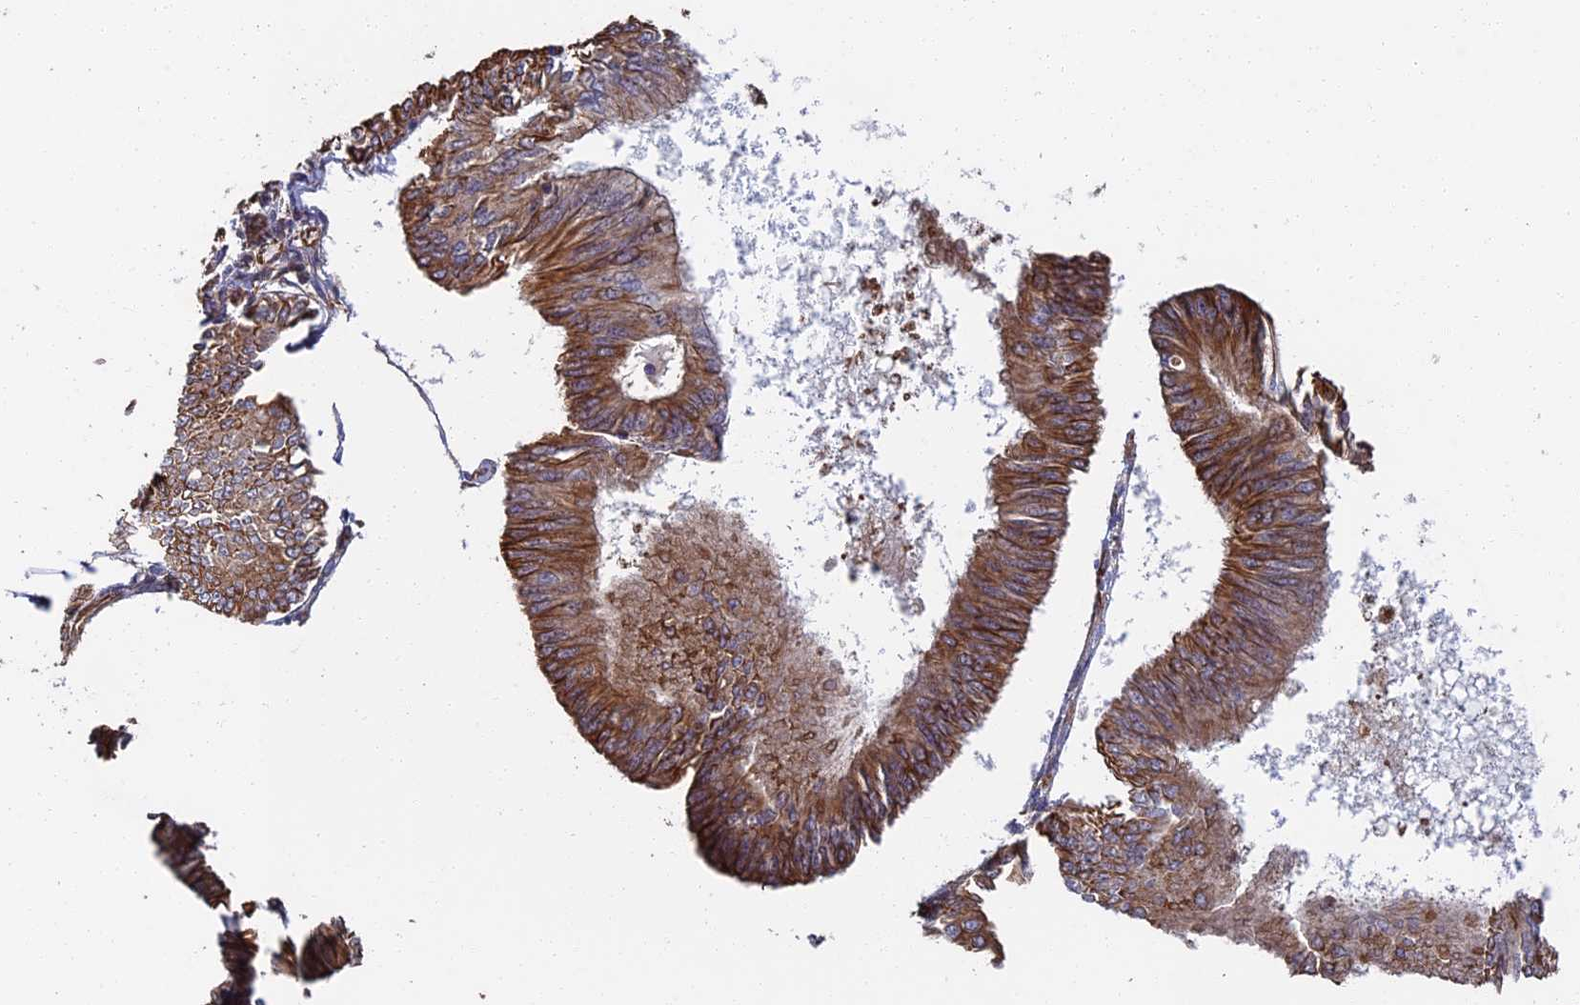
{"staining": {"intensity": "moderate", "quantity": "25%-75%", "location": "cytoplasmic/membranous"}, "tissue": "endometrial cancer", "cell_type": "Tumor cells", "image_type": "cancer", "snomed": [{"axis": "morphology", "description": "Adenocarcinoma, NOS"}, {"axis": "topography", "description": "Endometrium"}], "caption": "Immunohistochemical staining of human endometrial cancer (adenocarcinoma) shows moderate cytoplasmic/membranous protein staining in about 25%-75% of tumor cells.", "gene": "CCDC124", "patient": {"sex": "female", "age": 58}}